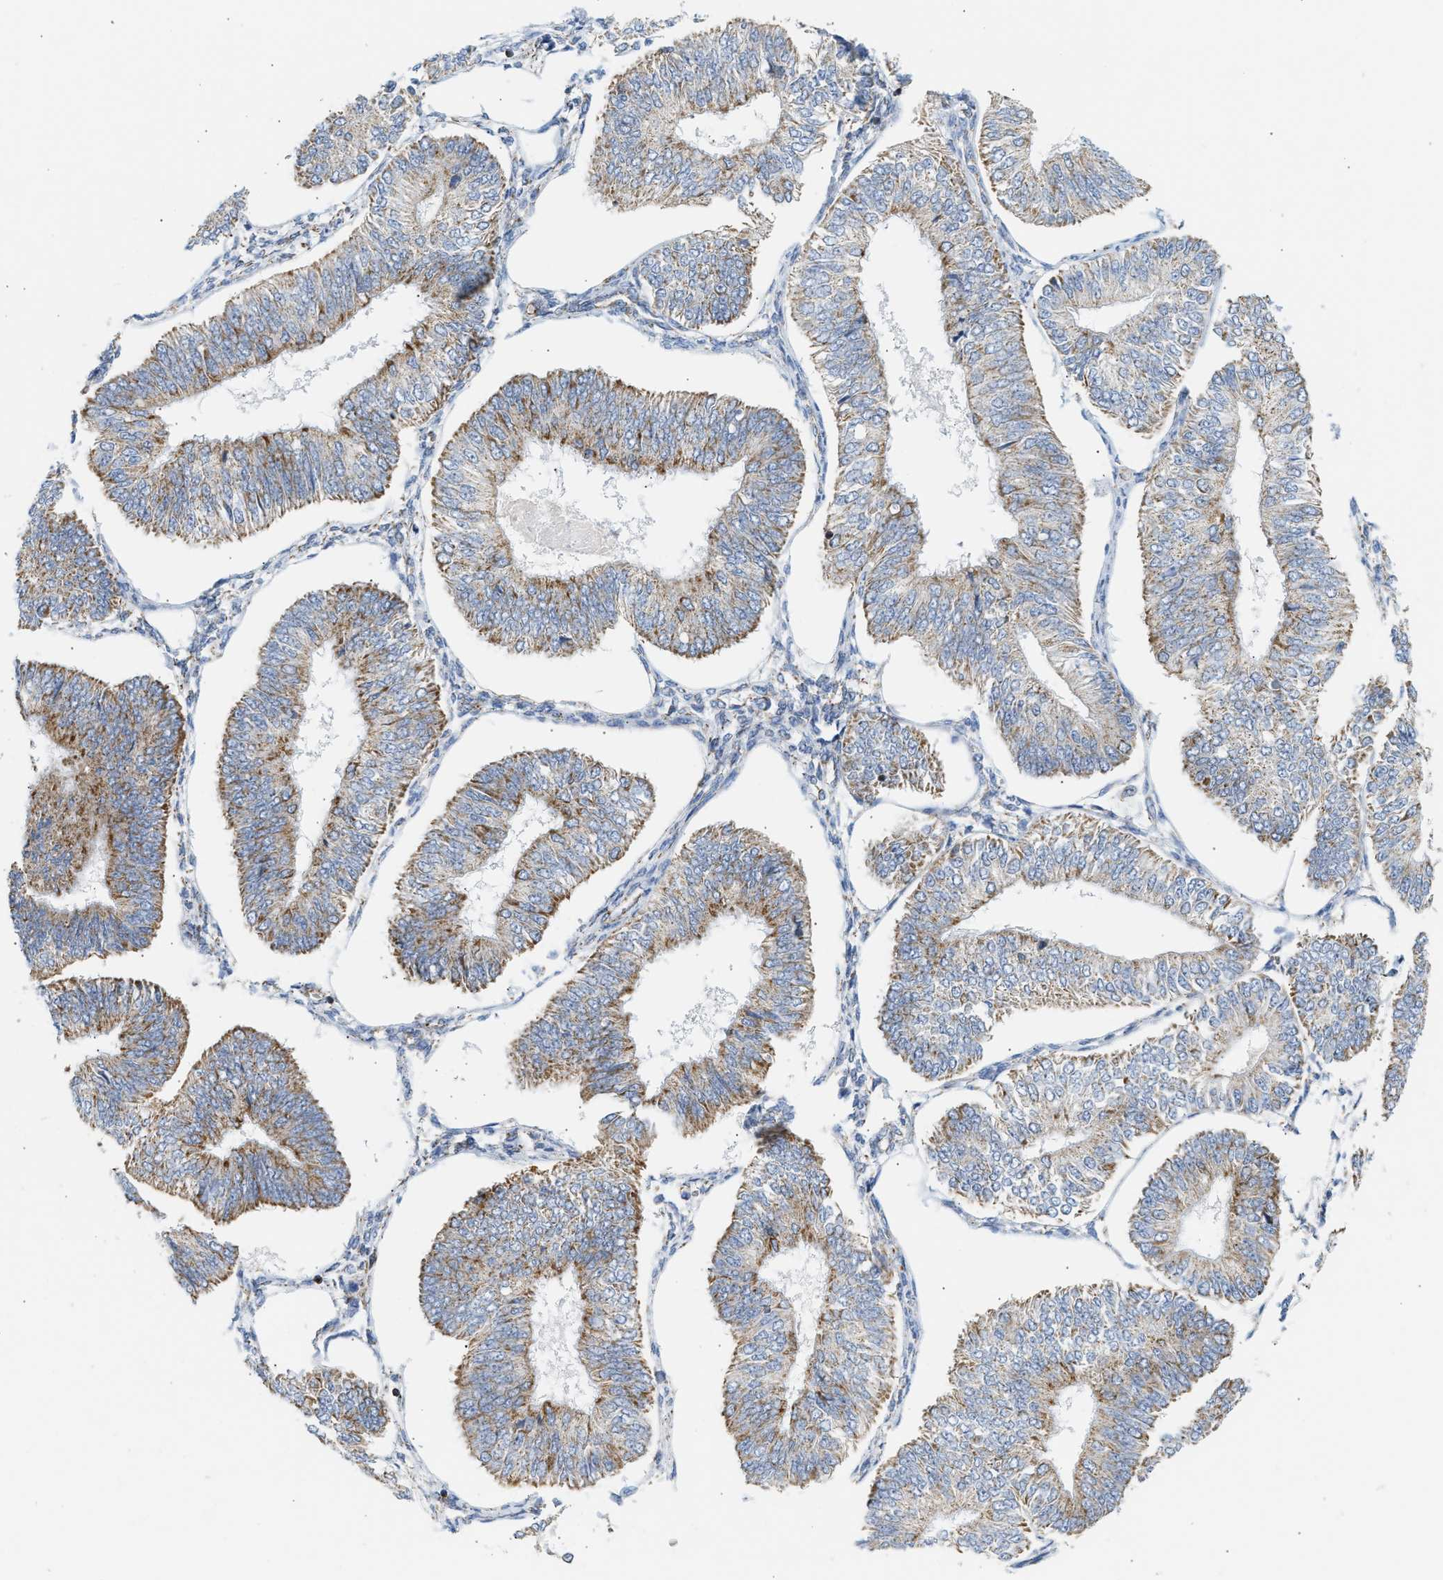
{"staining": {"intensity": "moderate", "quantity": ">75%", "location": "cytoplasmic/membranous"}, "tissue": "endometrial cancer", "cell_type": "Tumor cells", "image_type": "cancer", "snomed": [{"axis": "morphology", "description": "Adenocarcinoma, NOS"}, {"axis": "topography", "description": "Endometrium"}], "caption": "A brown stain shows moderate cytoplasmic/membranous positivity of a protein in endometrial adenocarcinoma tumor cells.", "gene": "OGDH", "patient": {"sex": "female", "age": 58}}